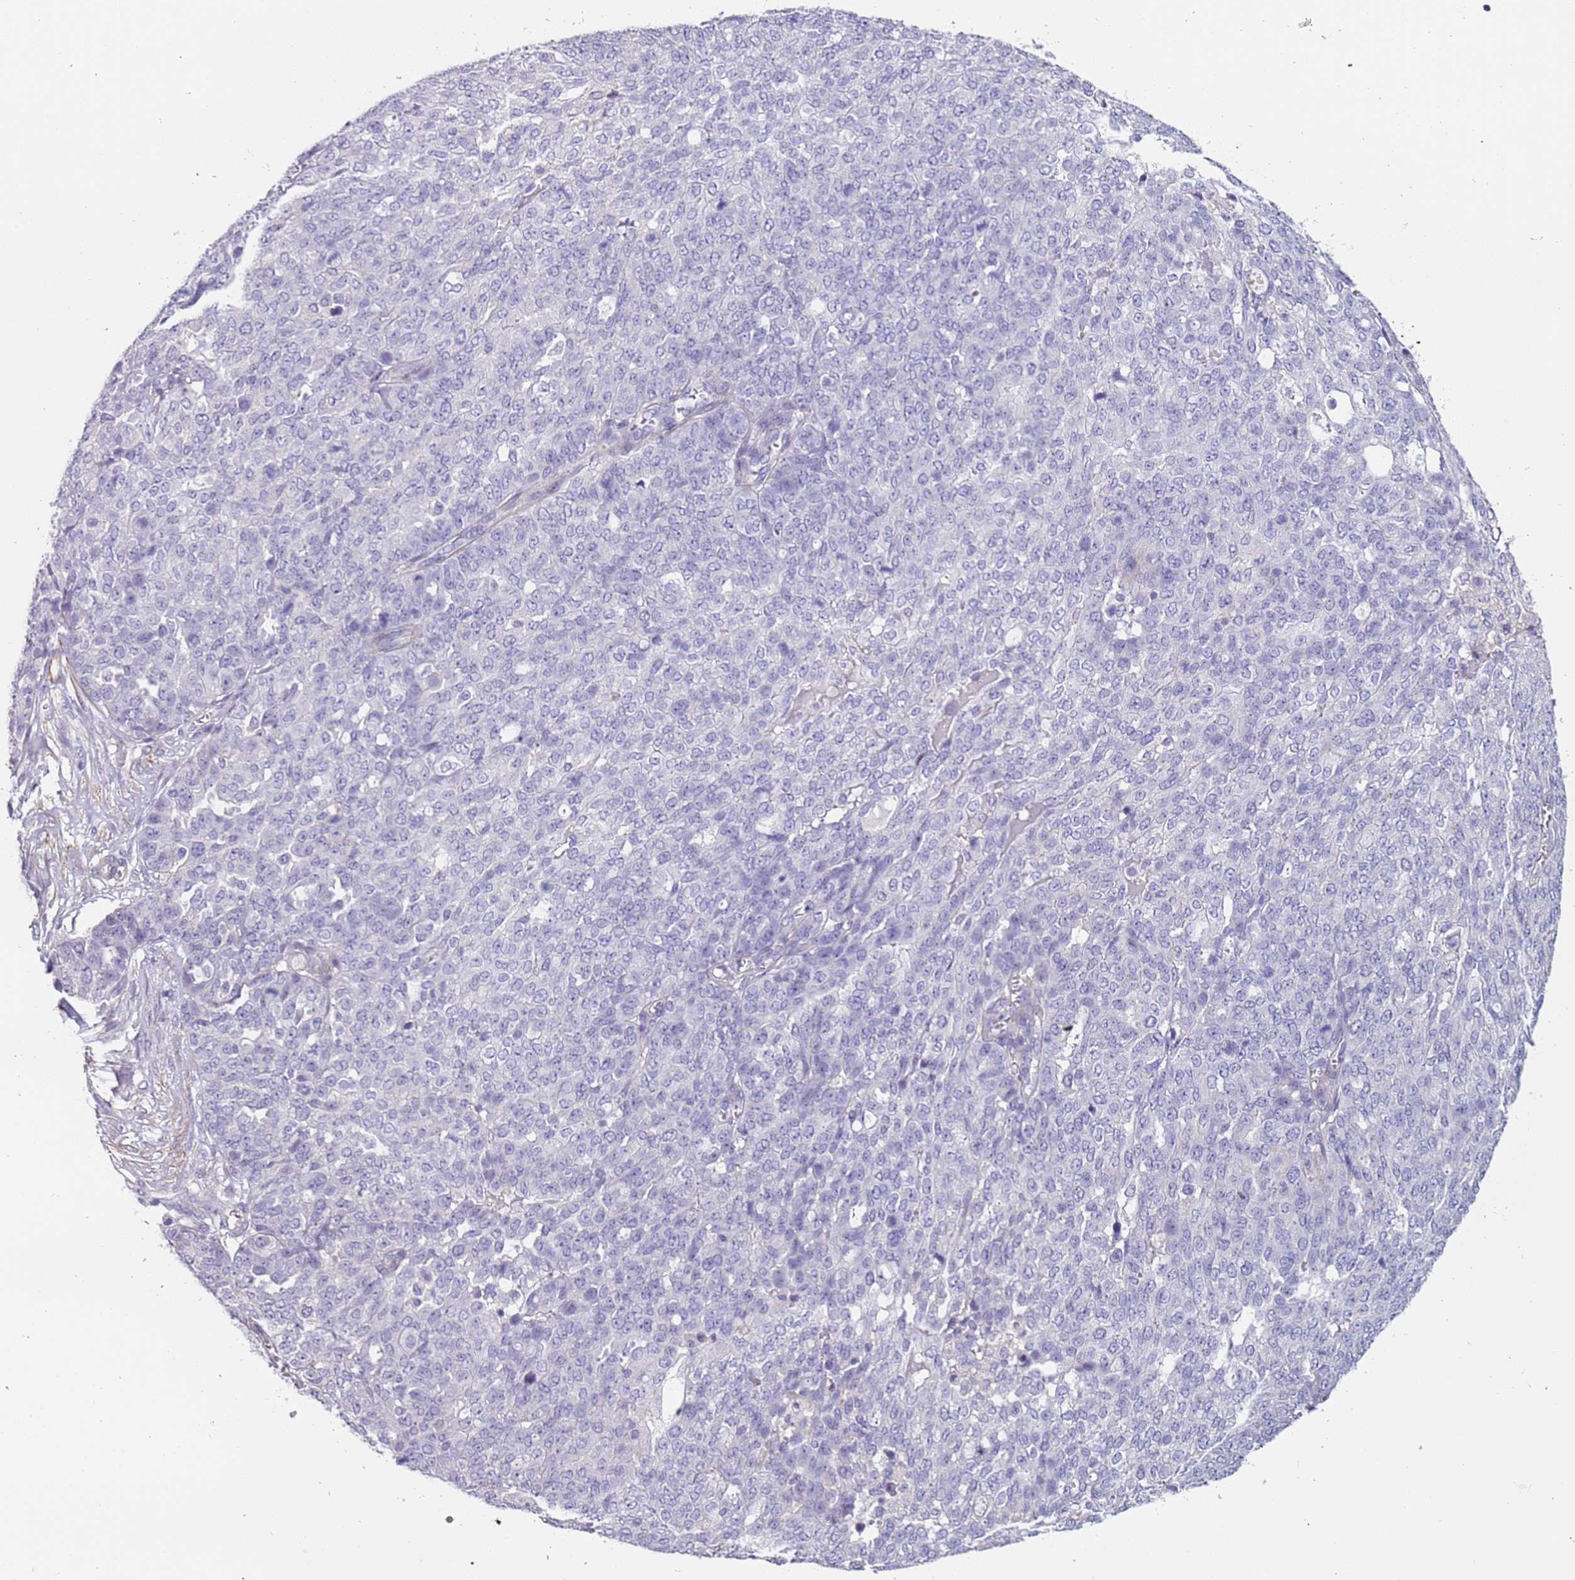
{"staining": {"intensity": "negative", "quantity": "none", "location": "none"}, "tissue": "ovarian cancer", "cell_type": "Tumor cells", "image_type": "cancer", "snomed": [{"axis": "morphology", "description": "Cystadenocarcinoma, serous, NOS"}, {"axis": "topography", "description": "Soft tissue"}, {"axis": "topography", "description": "Ovary"}], "caption": "Protein analysis of ovarian cancer exhibits no significant staining in tumor cells. (Stains: DAB IHC with hematoxylin counter stain, Microscopy: brightfield microscopy at high magnification).", "gene": "PCGF2", "patient": {"sex": "female", "age": 57}}